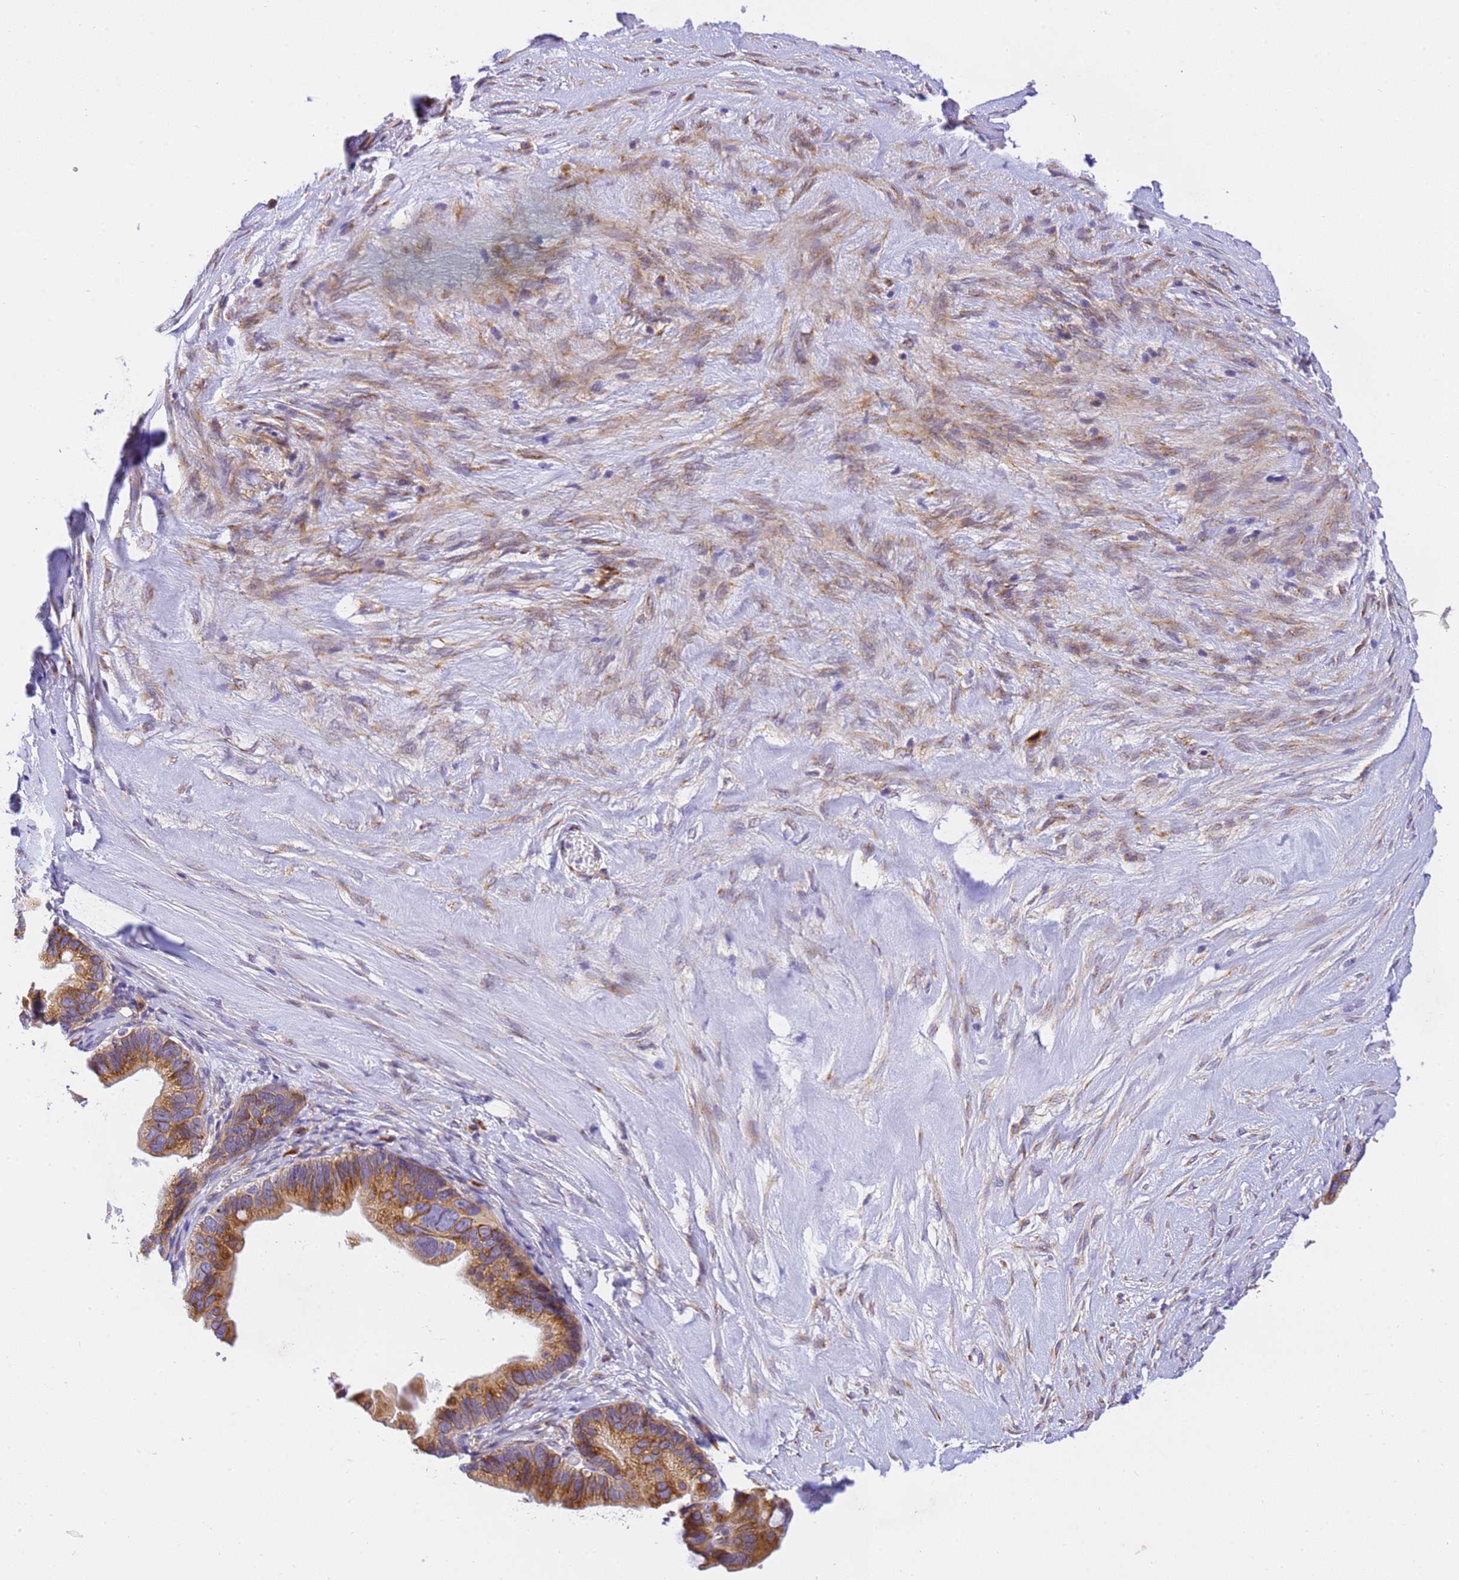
{"staining": {"intensity": "strong", "quantity": ">75%", "location": "cytoplasmic/membranous"}, "tissue": "ovarian cancer", "cell_type": "Tumor cells", "image_type": "cancer", "snomed": [{"axis": "morphology", "description": "Cystadenocarcinoma, serous, NOS"}, {"axis": "topography", "description": "Ovary"}], "caption": "Protein staining demonstrates strong cytoplasmic/membranous positivity in about >75% of tumor cells in serous cystadenocarcinoma (ovarian).", "gene": "RHBDD3", "patient": {"sex": "female", "age": 56}}